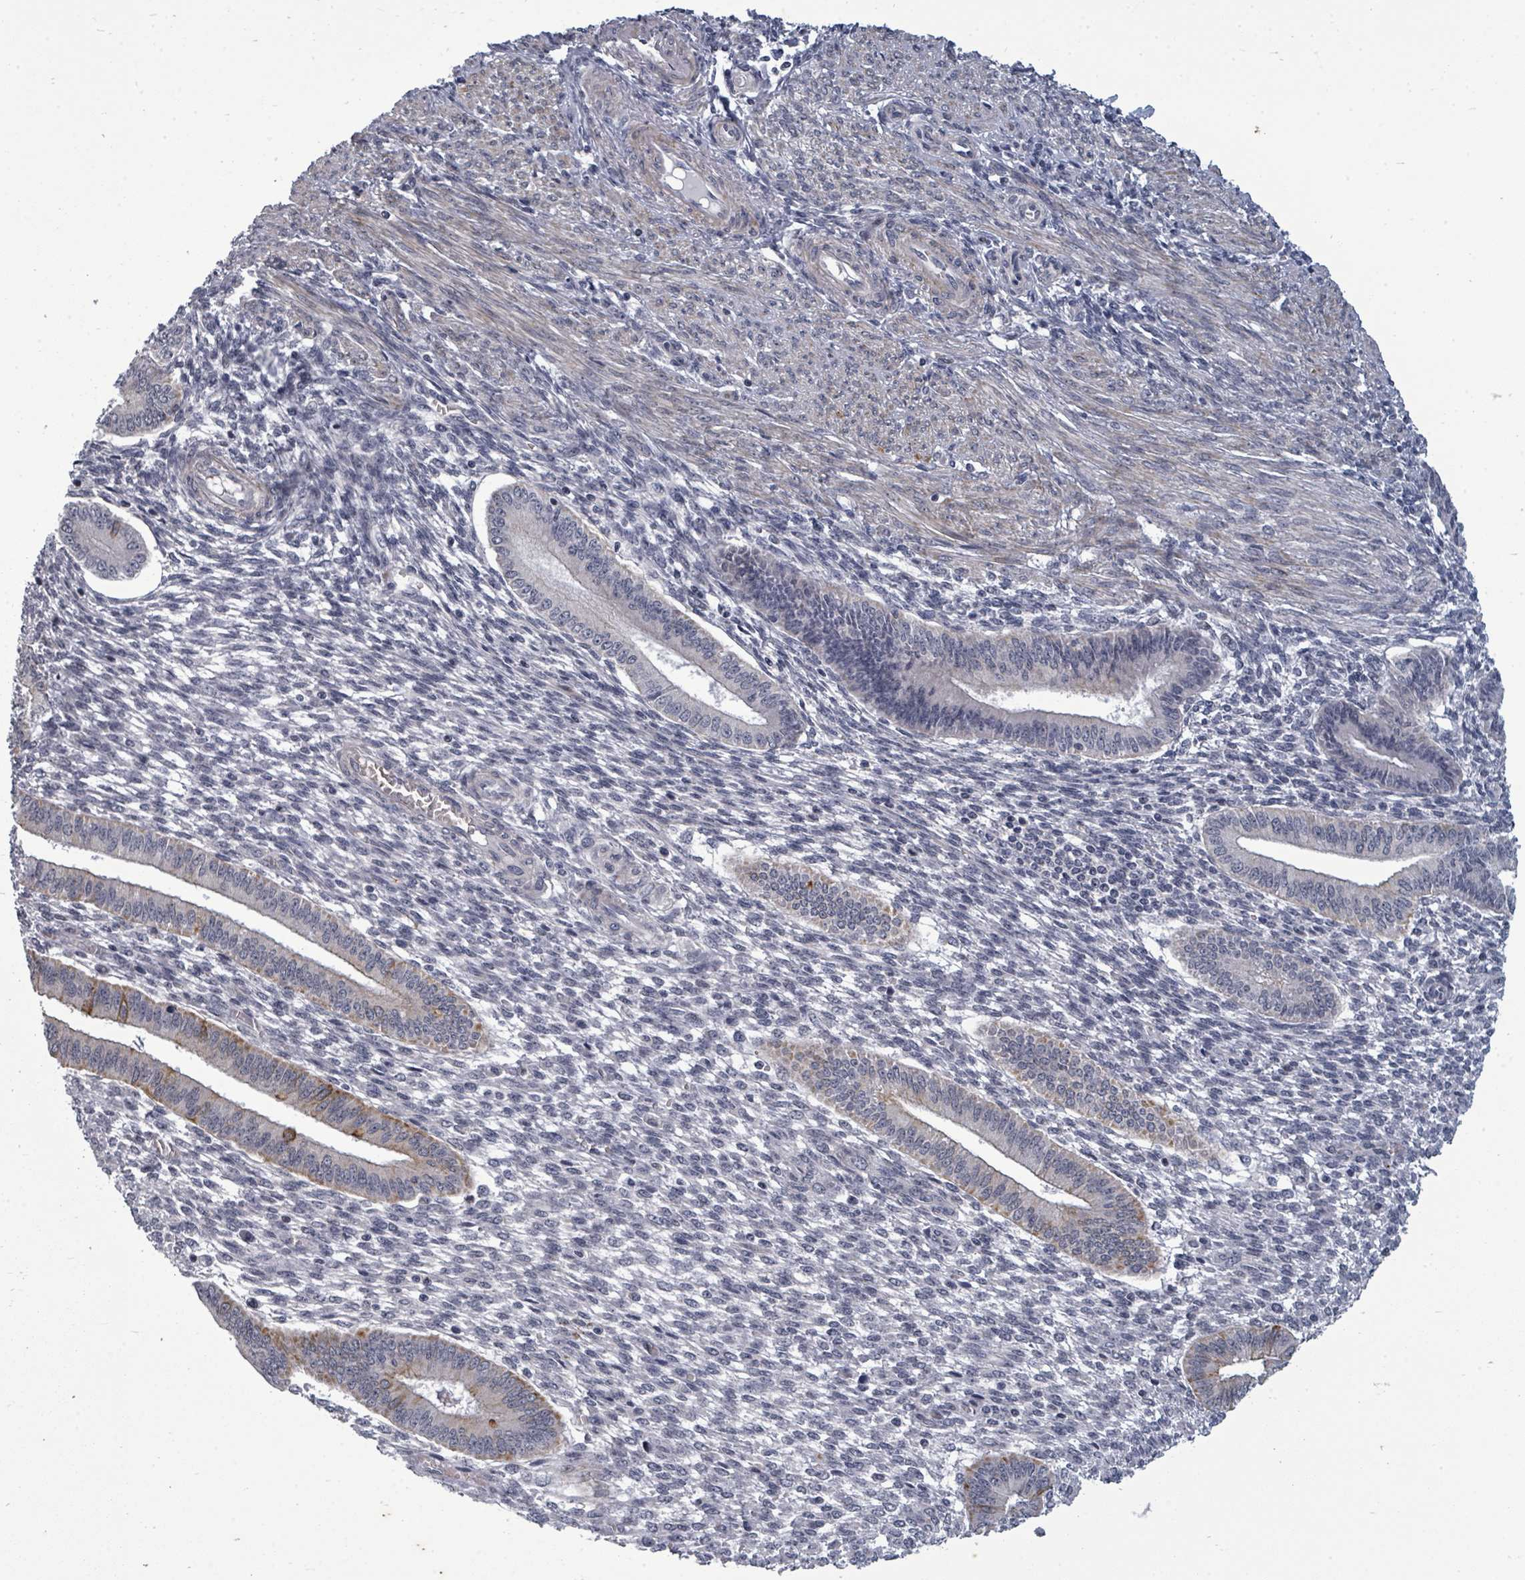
{"staining": {"intensity": "negative", "quantity": "none", "location": "none"}, "tissue": "endometrium", "cell_type": "Cells in endometrial stroma", "image_type": "normal", "snomed": [{"axis": "morphology", "description": "Normal tissue, NOS"}, {"axis": "topography", "description": "Endometrium"}], "caption": "A high-resolution micrograph shows immunohistochemistry staining of normal endometrium, which reveals no significant staining in cells in endometrial stroma.", "gene": "PTPN20", "patient": {"sex": "female", "age": 36}}